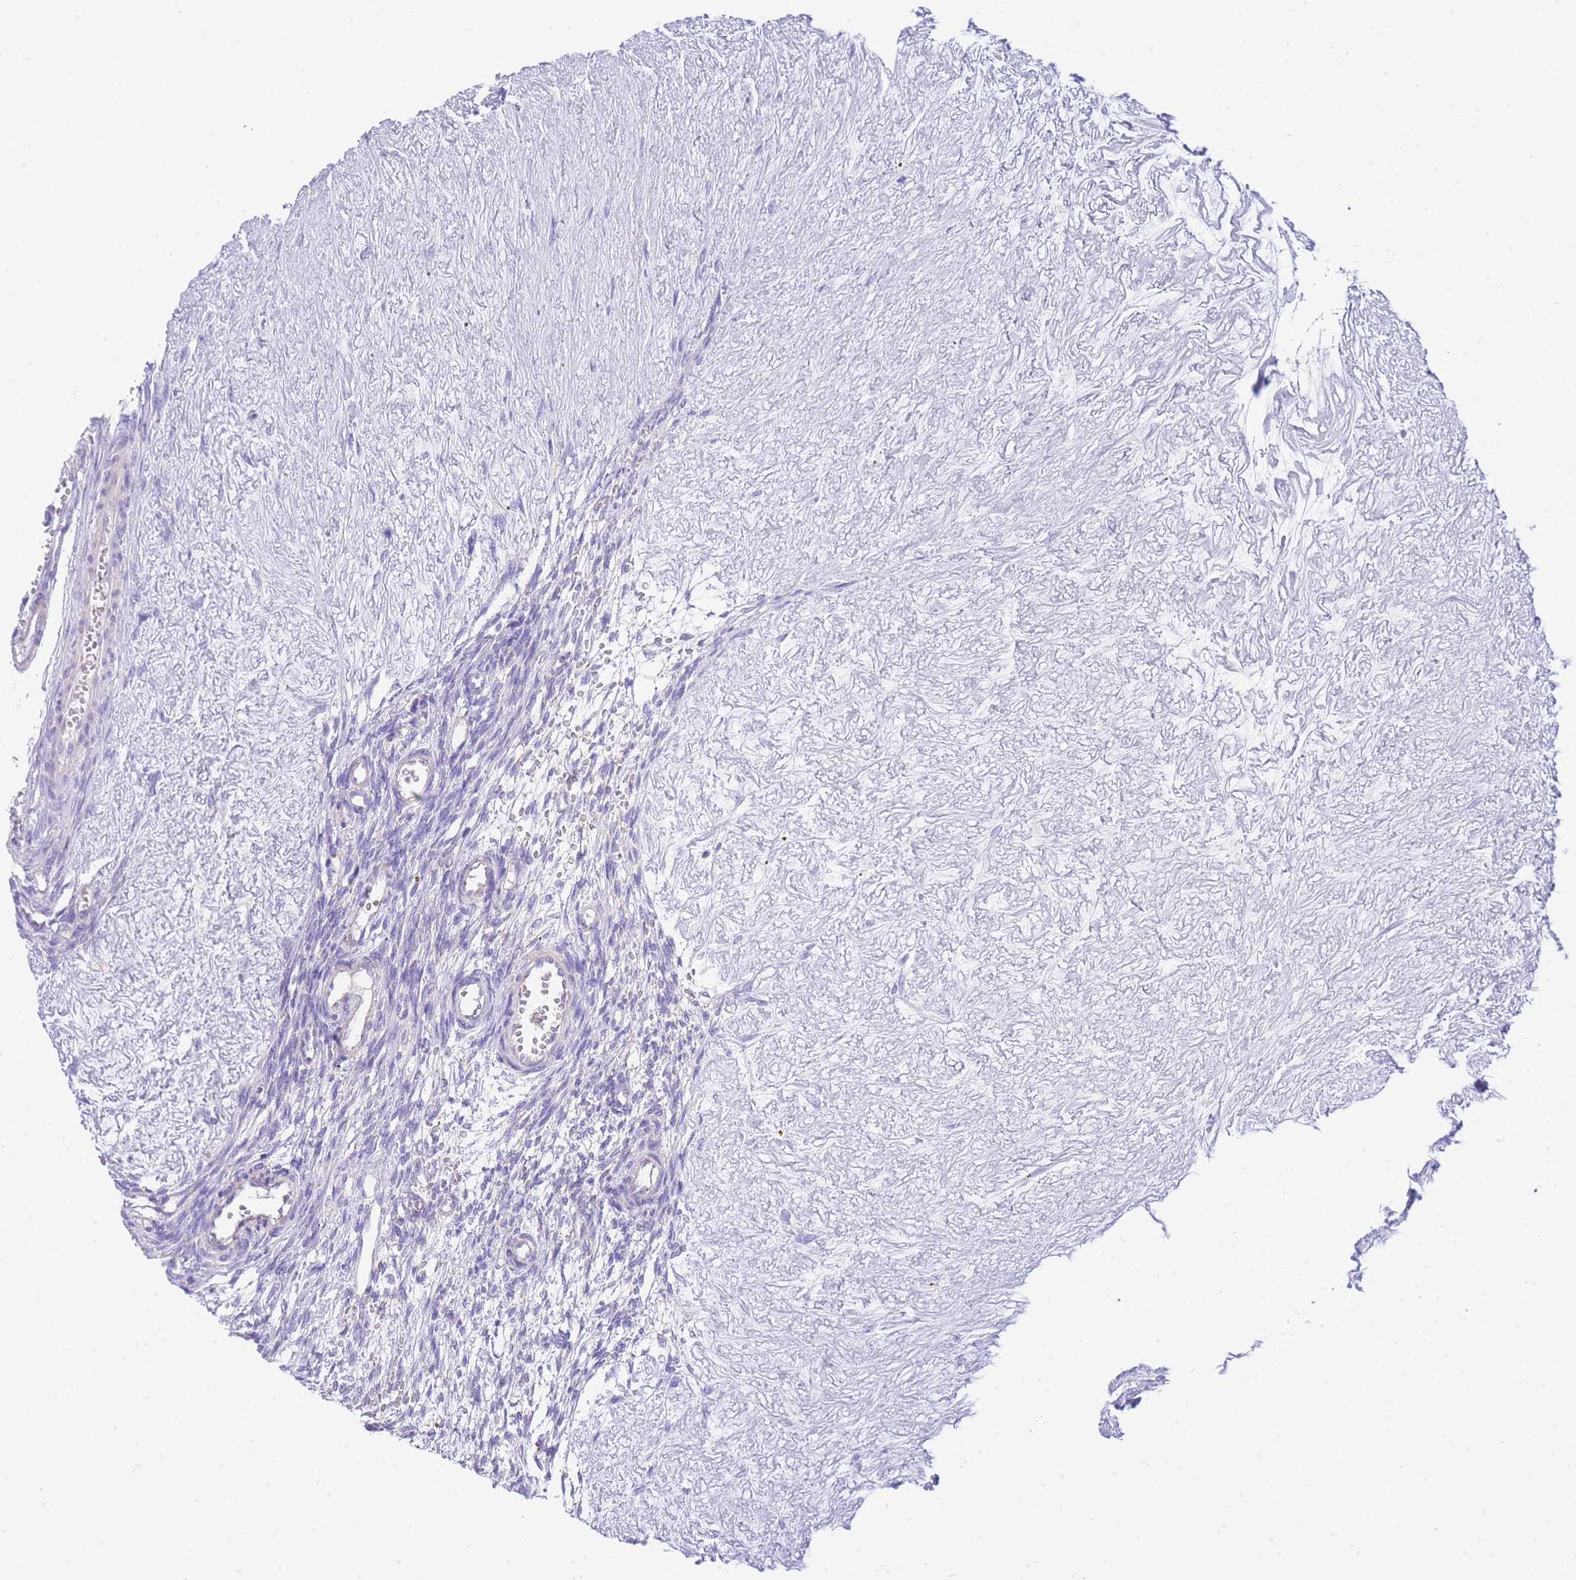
{"staining": {"intensity": "weak", "quantity": "25%-75%", "location": "cytoplasmic/membranous"}, "tissue": "ovary", "cell_type": "Ovarian stroma cells", "image_type": "normal", "snomed": [{"axis": "morphology", "description": "Normal tissue, NOS"}, {"axis": "topography", "description": "Ovary"}], "caption": "Normal ovary was stained to show a protein in brown. There is low levels of weak cytoplasmic/membranous staining in about 25%-75% of ovarian stroma cells. The staining is performed using DAB (3,3'-diaminobenzidine) brown chromogen to label protein expression. The nuclei are counter-stained blue using hematoxylin.", "gene": "ACSM4", "patient": {"sex": "female", "age": 39}}